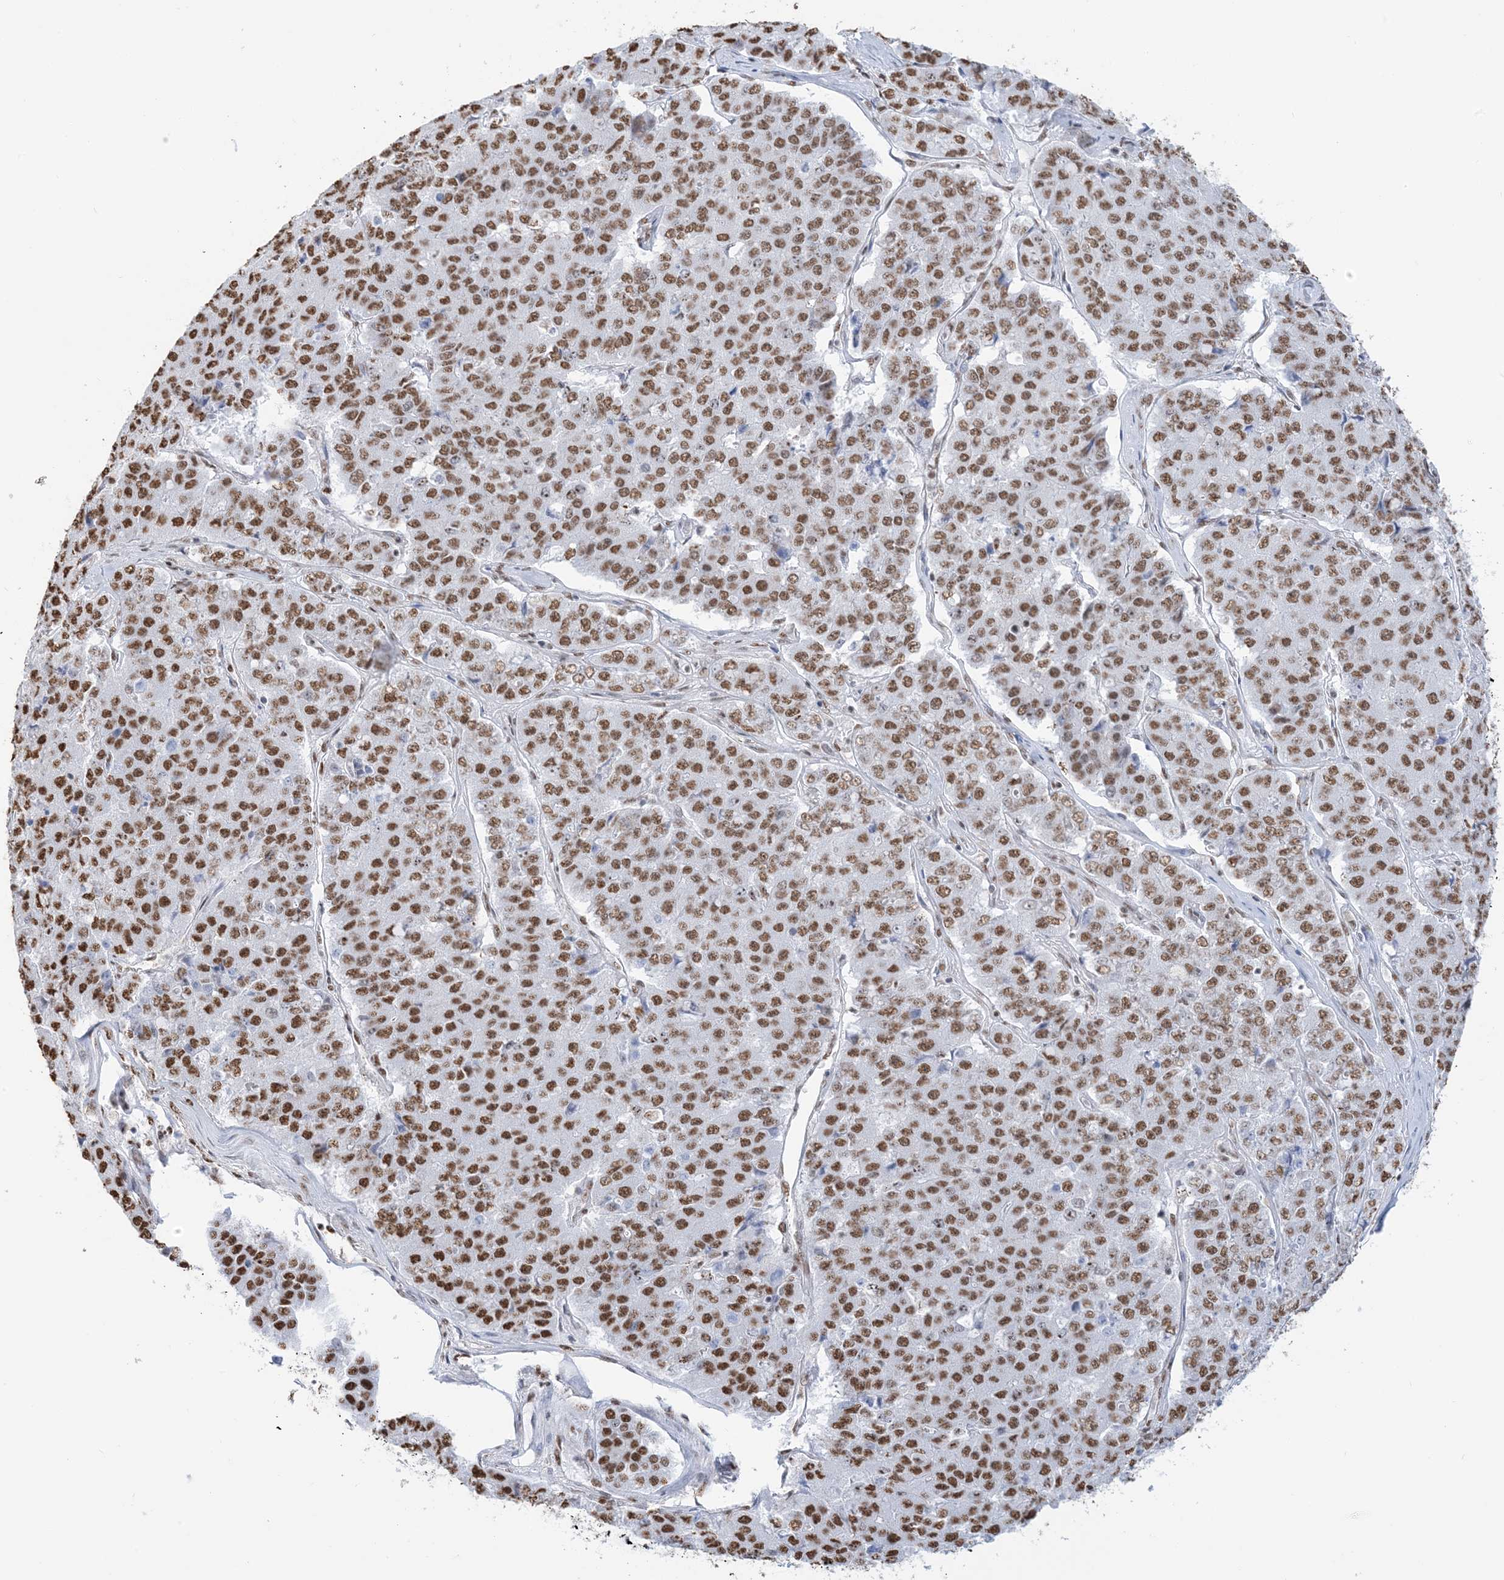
{"staining": {"intensity": "strong", "quantity": ">75%", "location": "nuclear"}, "tissue": "pancreatic cancer", "cell_type": "Tumor cells", "image_type": "cancer", "snomed": [{"axis": "morphology", "description": "Adenocarcinoma, NOS"}, {"axis": "topography", "description": "Pancreas"}], "caption": "Protein analysis of pancreatic cancer (adenocarcinoma) tissue reveals strong nuclear positivity in about >75% of tumor cells. The staining is performed using DAB (3,3'-diaminobenzidine) brown chromogen to label protein expression. The nuclei are counter-stained blue using hematoxylin.", "gene": "ZNF792", "patient": {"sex": "male", "age": 50}}